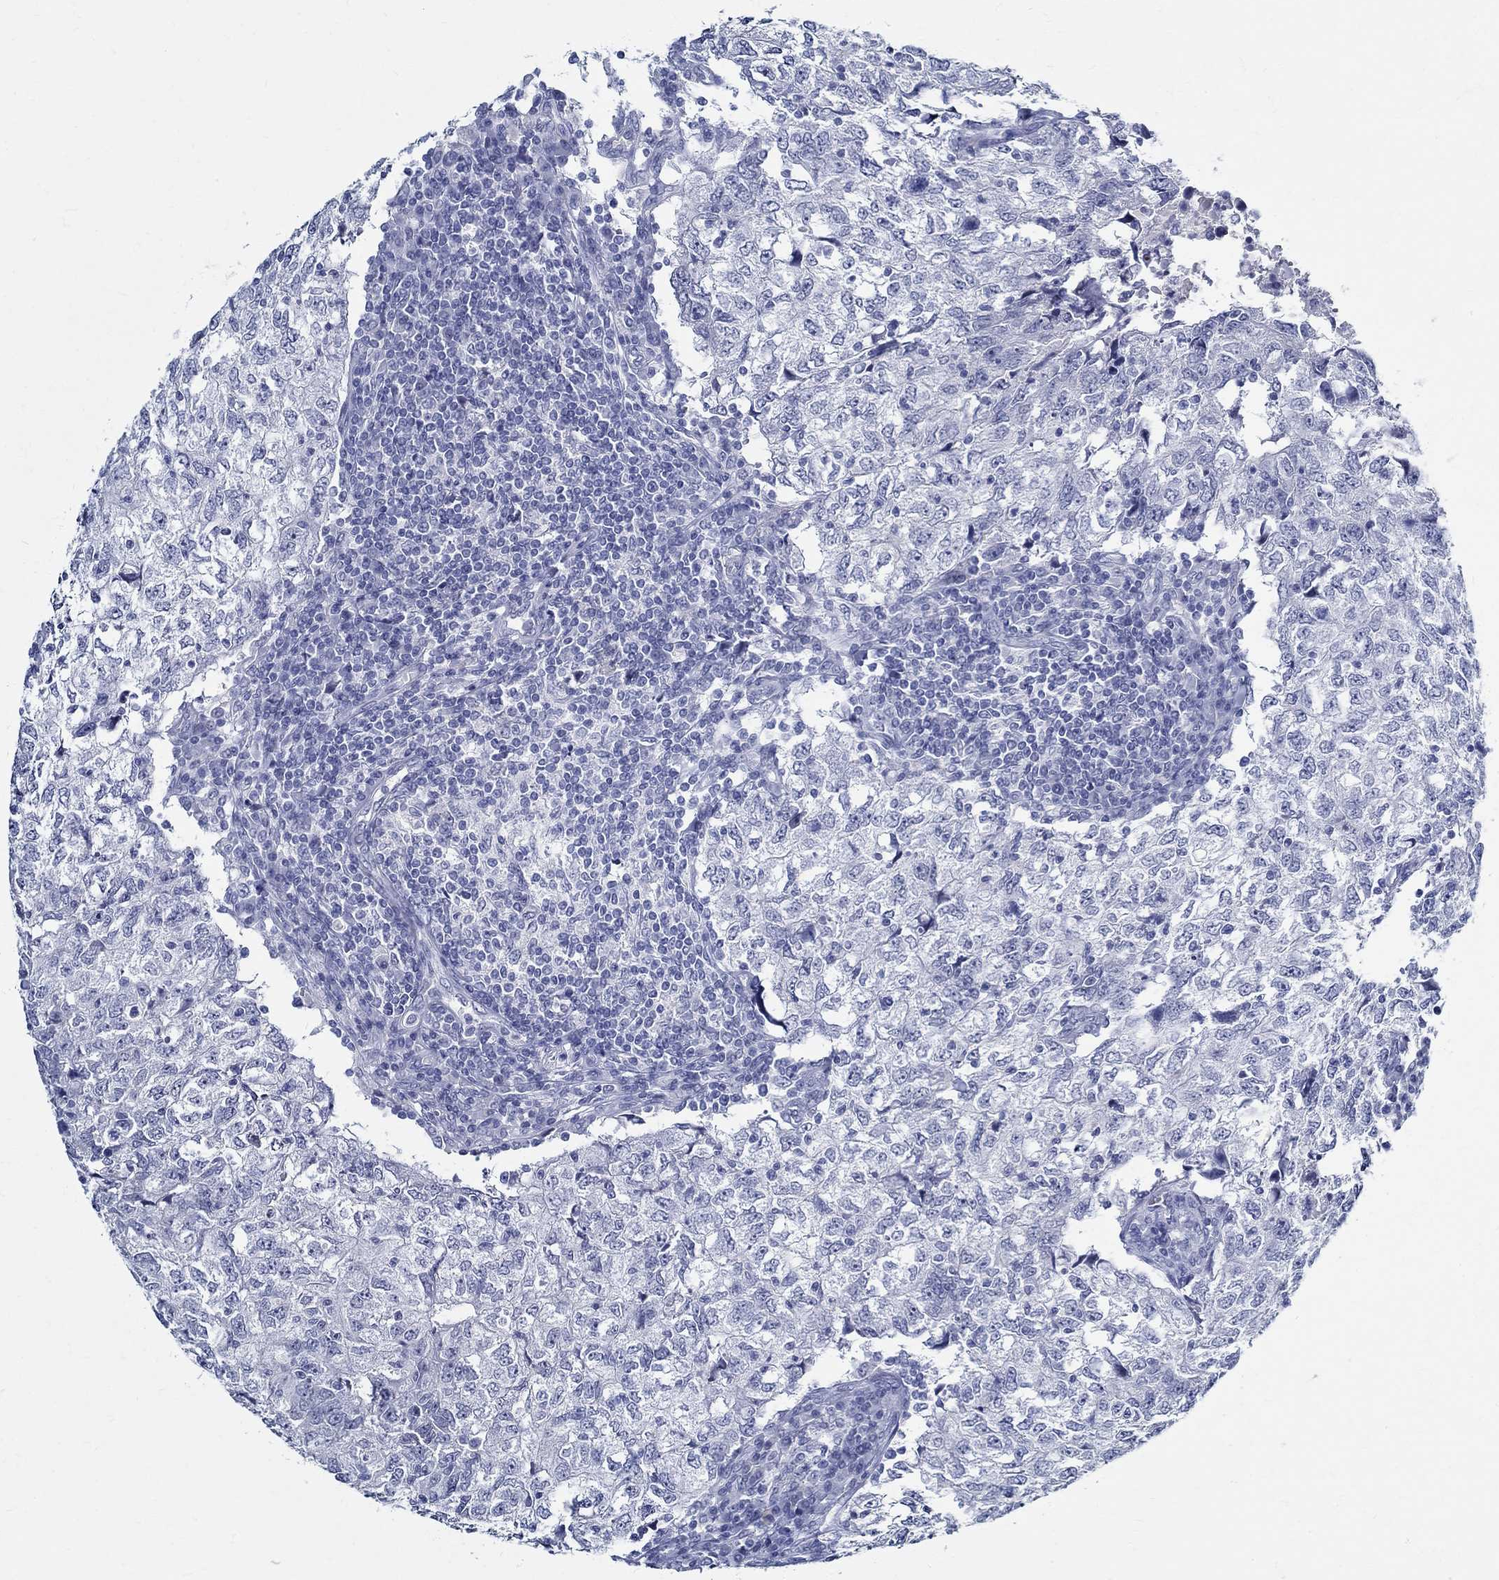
{"staining": {"intensity": "negative", "quantity": "none", "location": "none"}, "tissue": "breast cancer", "cell_type": "Tumor cells", "image_type": "cancer", "snomed": [{"axis": "morphology", "description": "Duct carcinoma"}, {"axis": "topography", "description": "Breast"}], "caption": "DAB immunohistochemical staining of breast cancer (invasive ductal carcinoma) demonstrates no significant expression in tumor cells.", "gene": "BSPRY", "patient": {"sex": "female", "age": 30}}